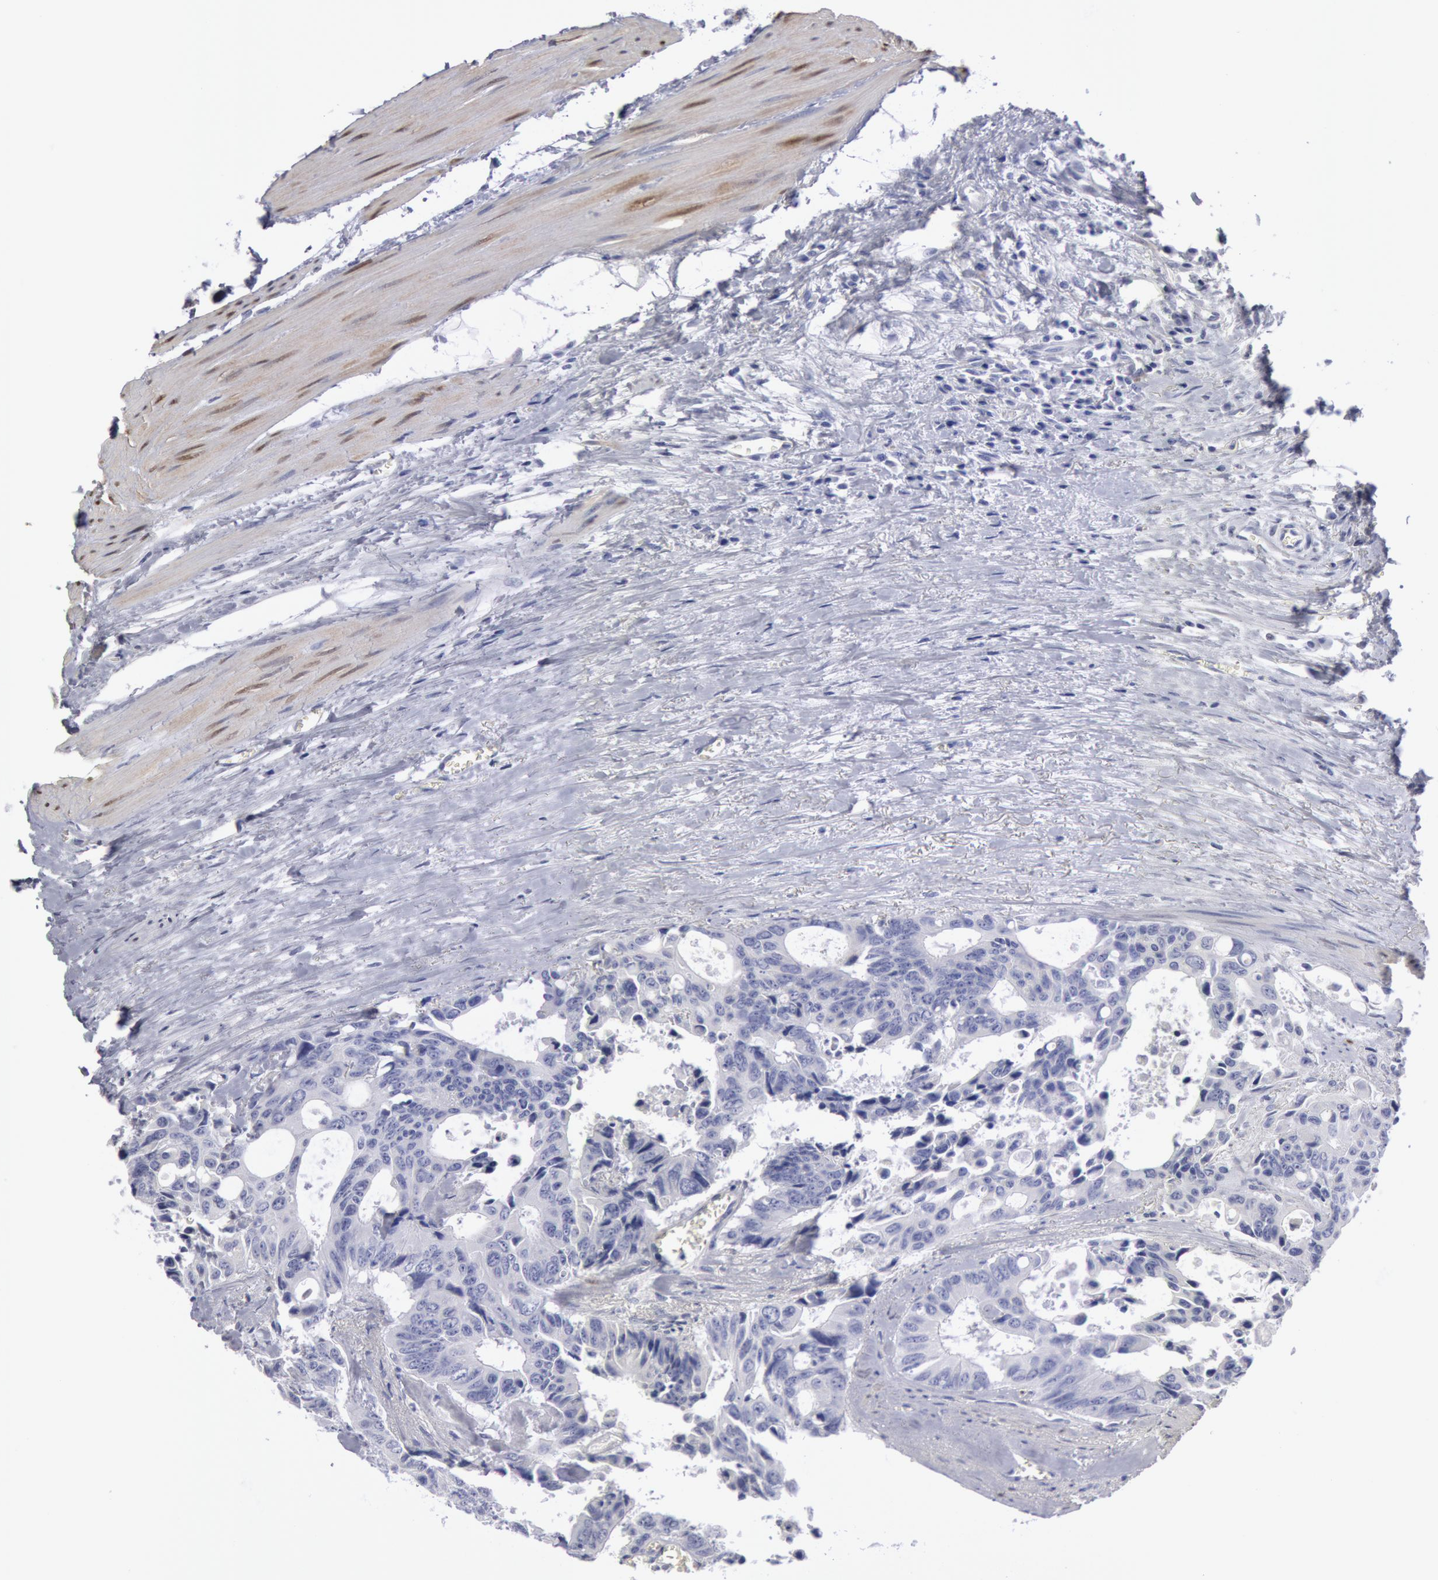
{"staining": {"intensity": "negative", "quantity": "none", "location": "none"}, "tissue": "colorectal cancer", "cell_type": "Tumor cells", "image_type": "cancer", "snomed": [{"axis": "morphology", "description": "Adenocarcinoma, NOS"}, {"axis": "topography", "description": "Rectum"}], "caption": "Colorectal adenocarcinoma was stained to show a protein in brown. There is no significant positivity in tumor cells.", "gene": "FHL1", "patient": {"sex": "male", "age": 76}}